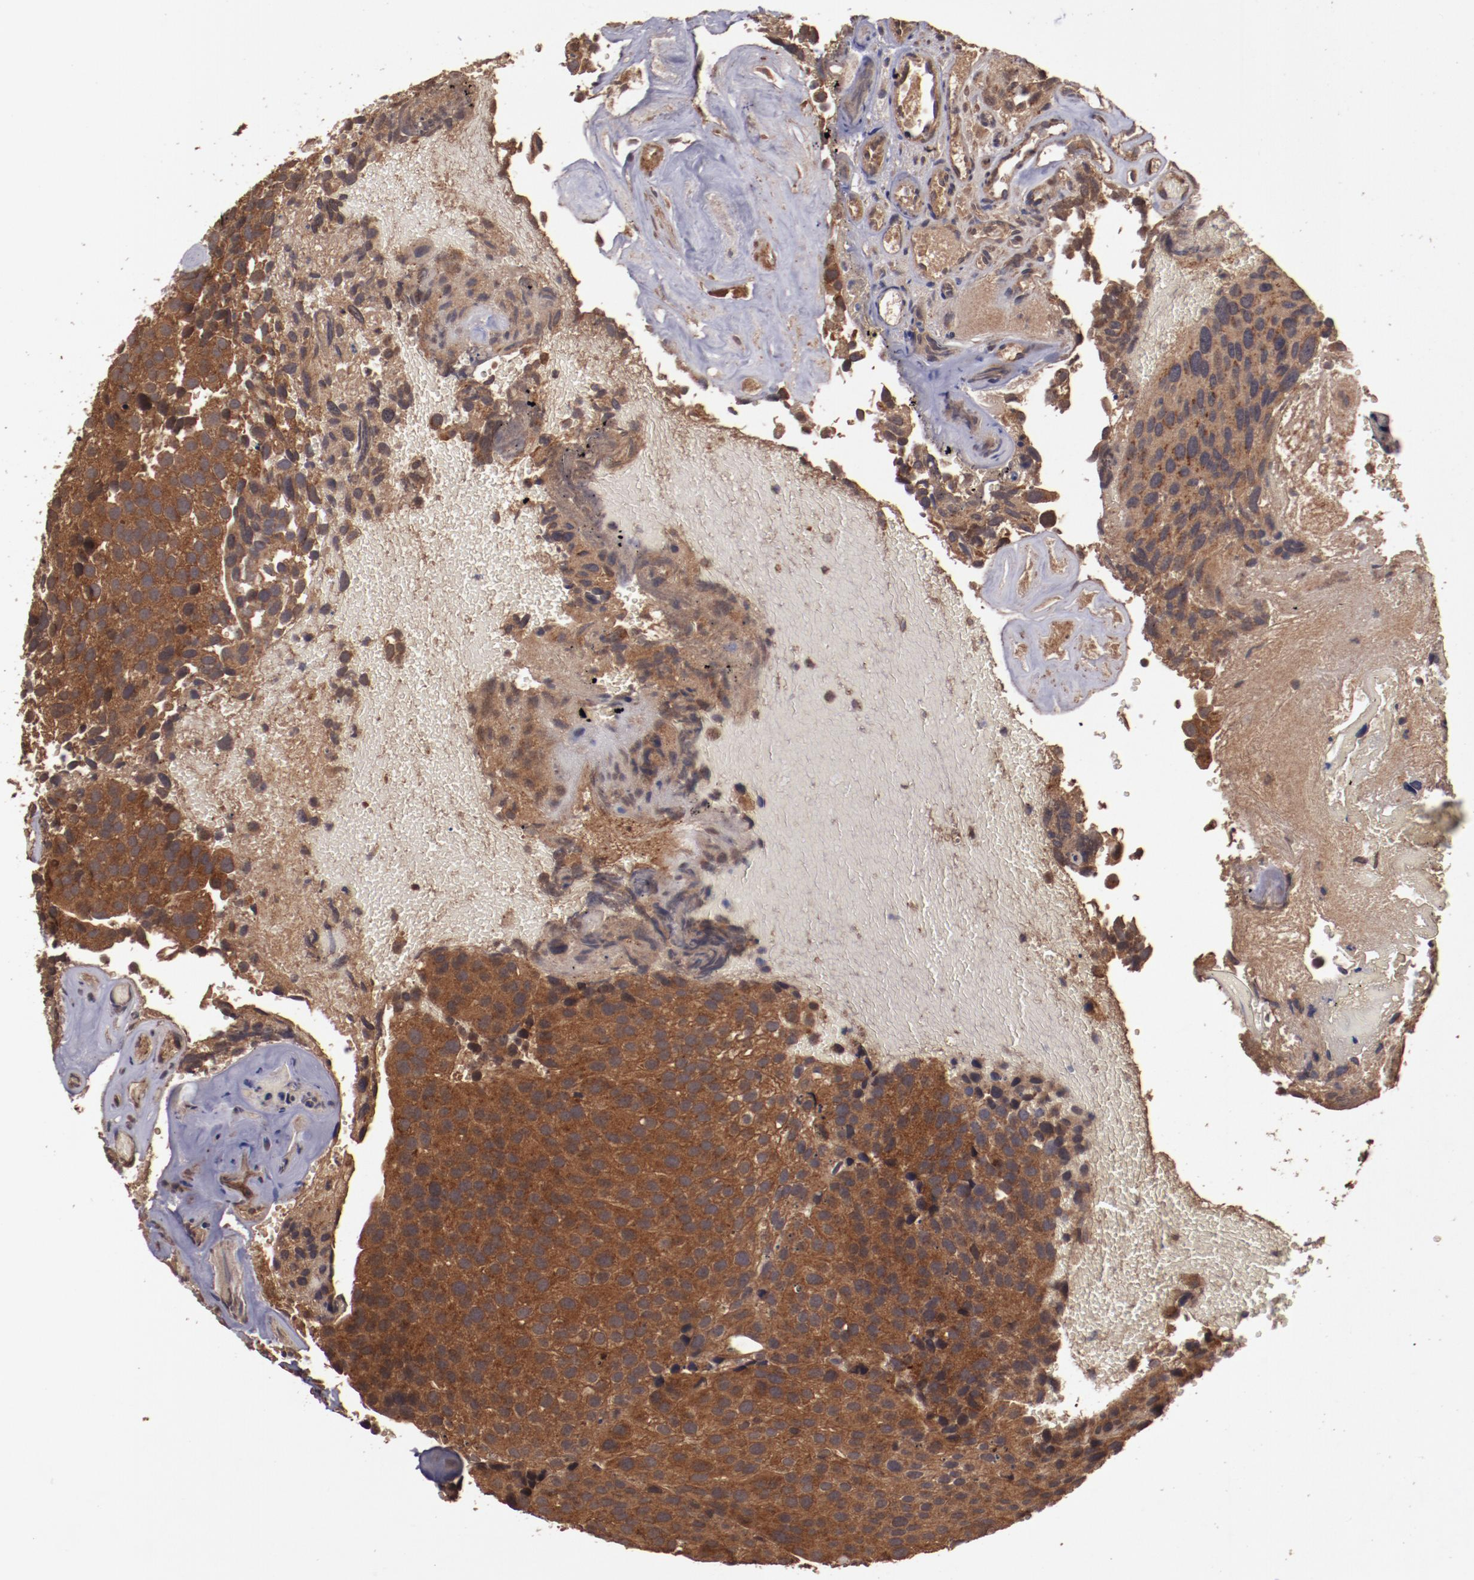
{"staining": {"intensity": "strong", "quantity": ">75%", "location": "cytoplasmic/membranous"}, "tissue": "urothelial cancer", "cell_type": "Tumor cells", "image_type": "cancer", "snomed": [{"axis": "morphology", "description": "Urothelial carcinoma, High grade"}, {"axis": "topography", "description": "Urinary bladder"}], "caption": "Strong cytoplasmic/membranous protein staining is seen in about >75% of tumor cells in high-grade urothelial carcinoma.", "gene": "TXNDC16", "patient": {"sex": "male", "age": 72}}